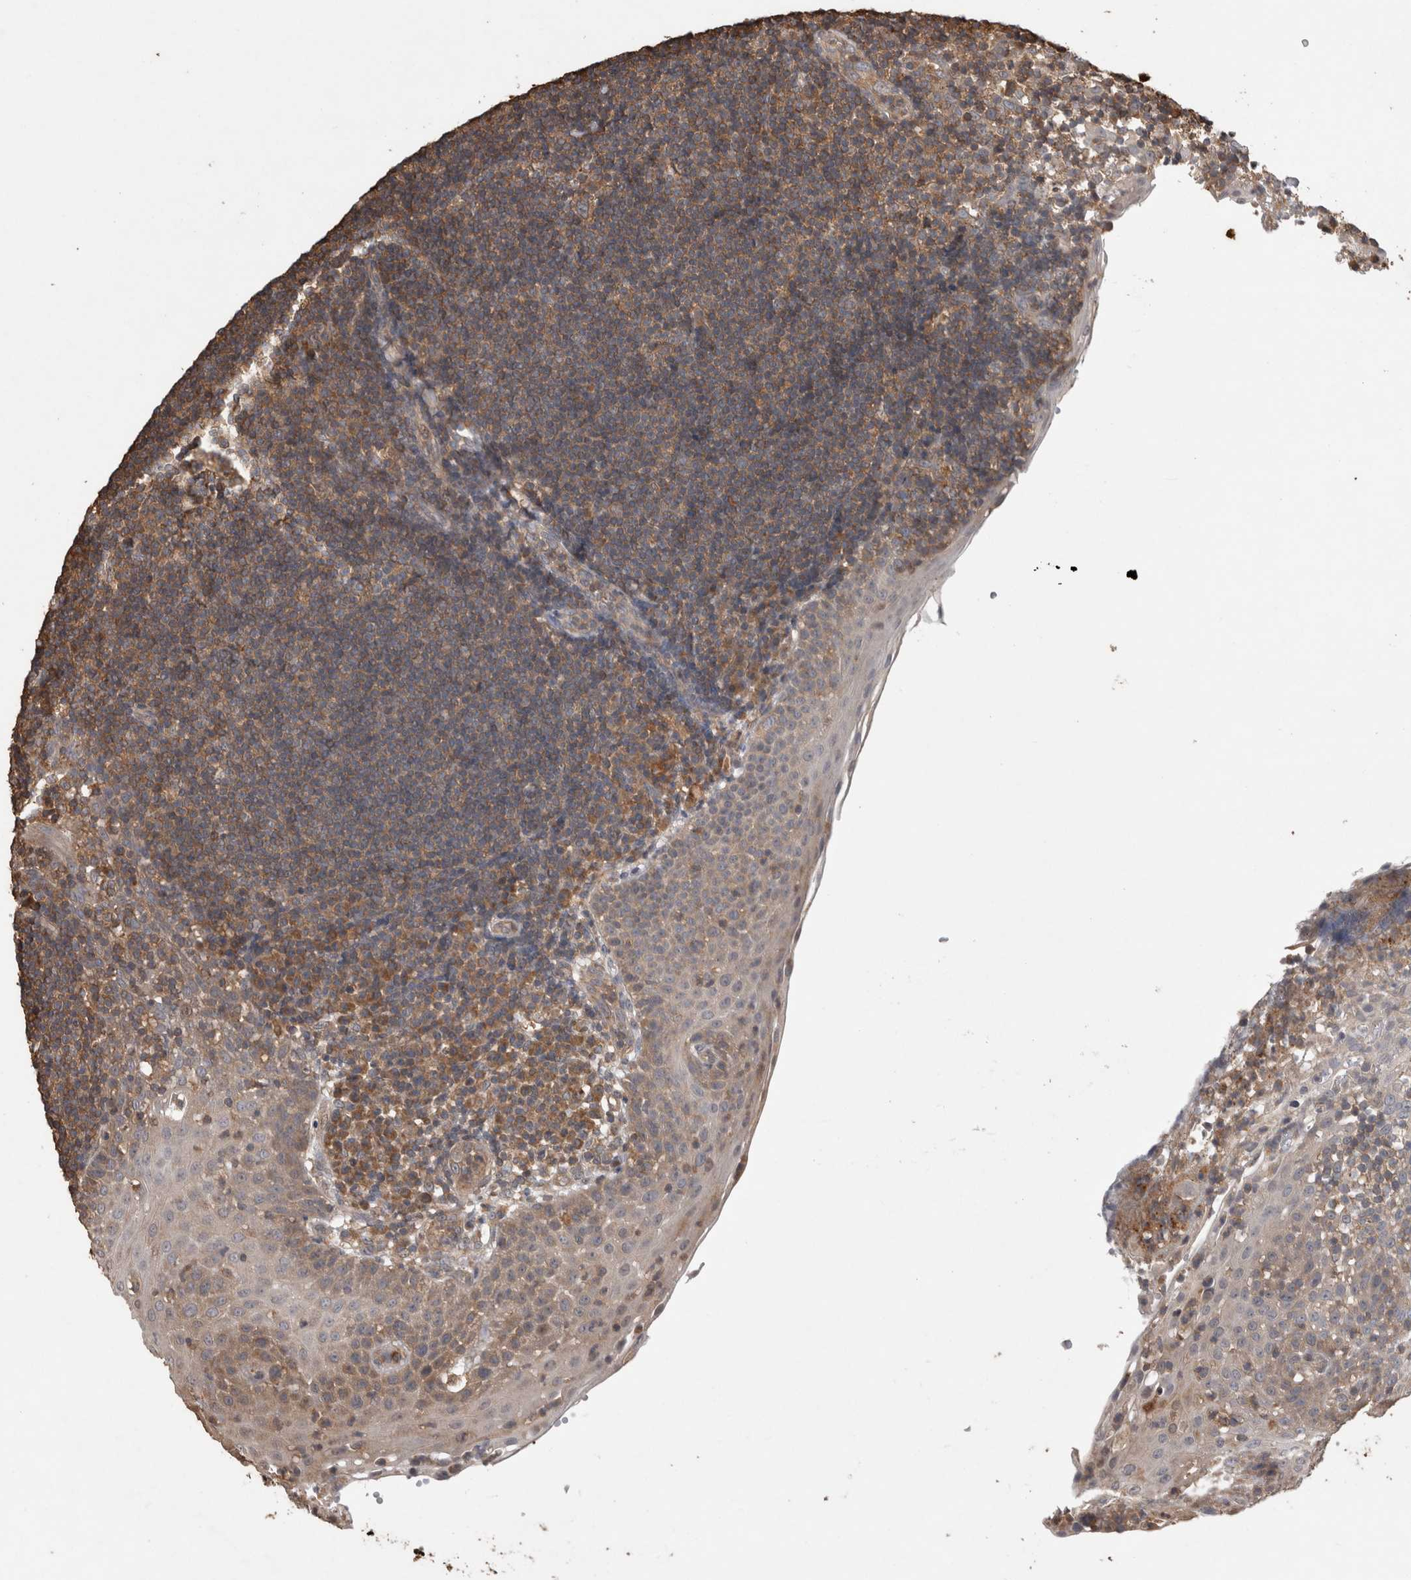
{"staining": {"intensity": "moderate", "quantity": "25%-75%", "location": "cytoplasmic/membranous"}, "tissue": "tonsil", "cell_type": "Non-germinal center cells", "image_type": "normal", "snomed": [{"axis": "morphology", "description": "Normal tissue, NOS"}, {"axis": "topography", "description": "Tonsil"}], "caption": "A brown stain labels moderate cytoplasmic/membranous positivity of a protein in non-germinal center cells of benign tonsil. (IHC, brightfield microscopy, high magnification).", "gene": "TRIM5", "patient": {"sex": "female", "age": 40}}